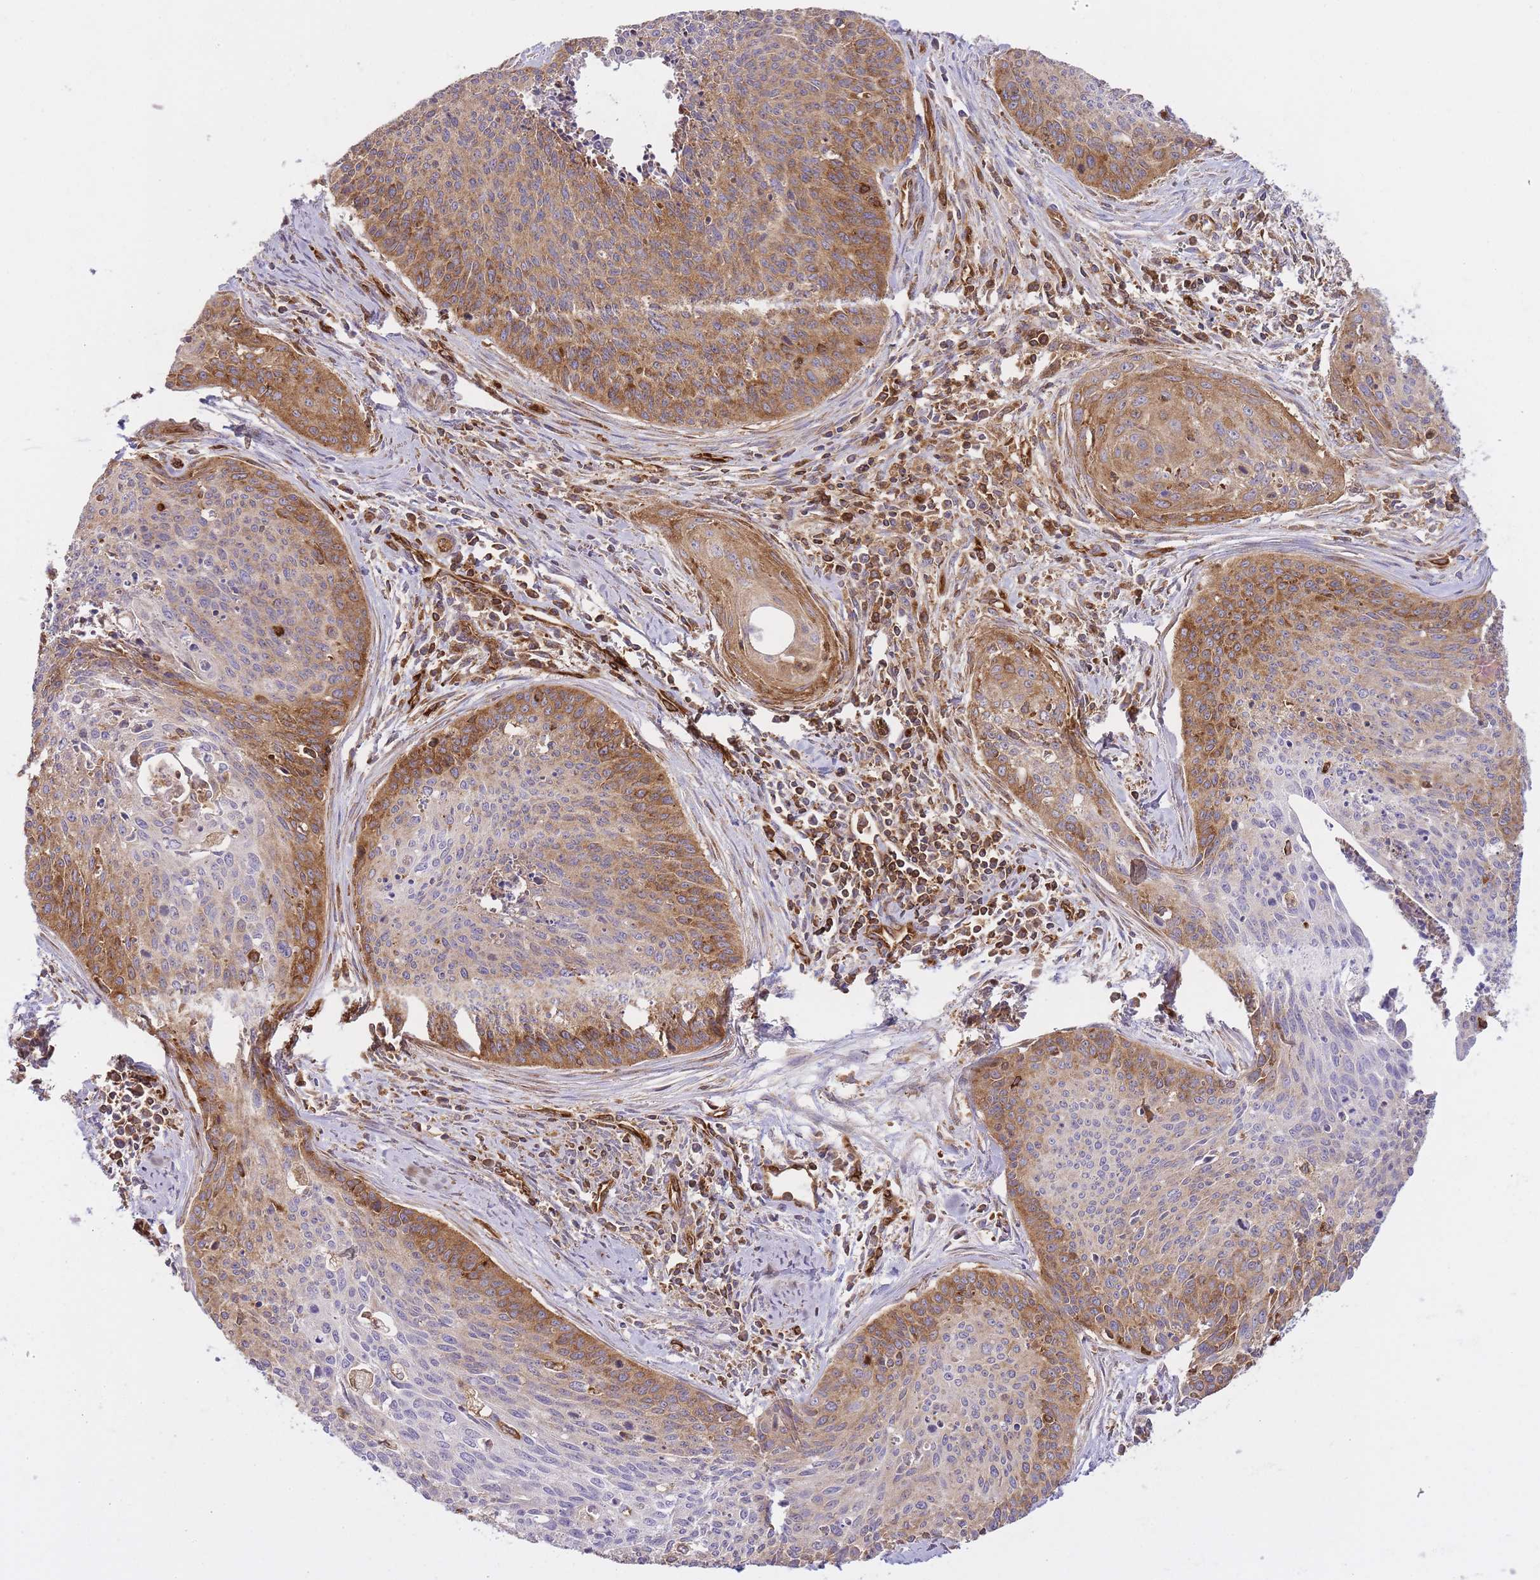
{"staining": {"intensity": "moderate", "quantity": "25%-75%", "location": "cytoplasmic/membranous"}, "tissue": "cervical cancer", "cell_type": "Tumor cells", "image_type": "cancer", "snomed": [{"axis": "morphology", "description": "Squamous cell carcinoma, NOS"}, {"axis": "topography", "description": "Cervix"}], "caption": "This photomicrograph shows IHC staining of cervical cancer, with medium moderate cytoplasmic/membranous positivity in approximately 25%-75% of tumor cells.", "gene": "MSN", "patient": {"sex": "female", "age": 55}}